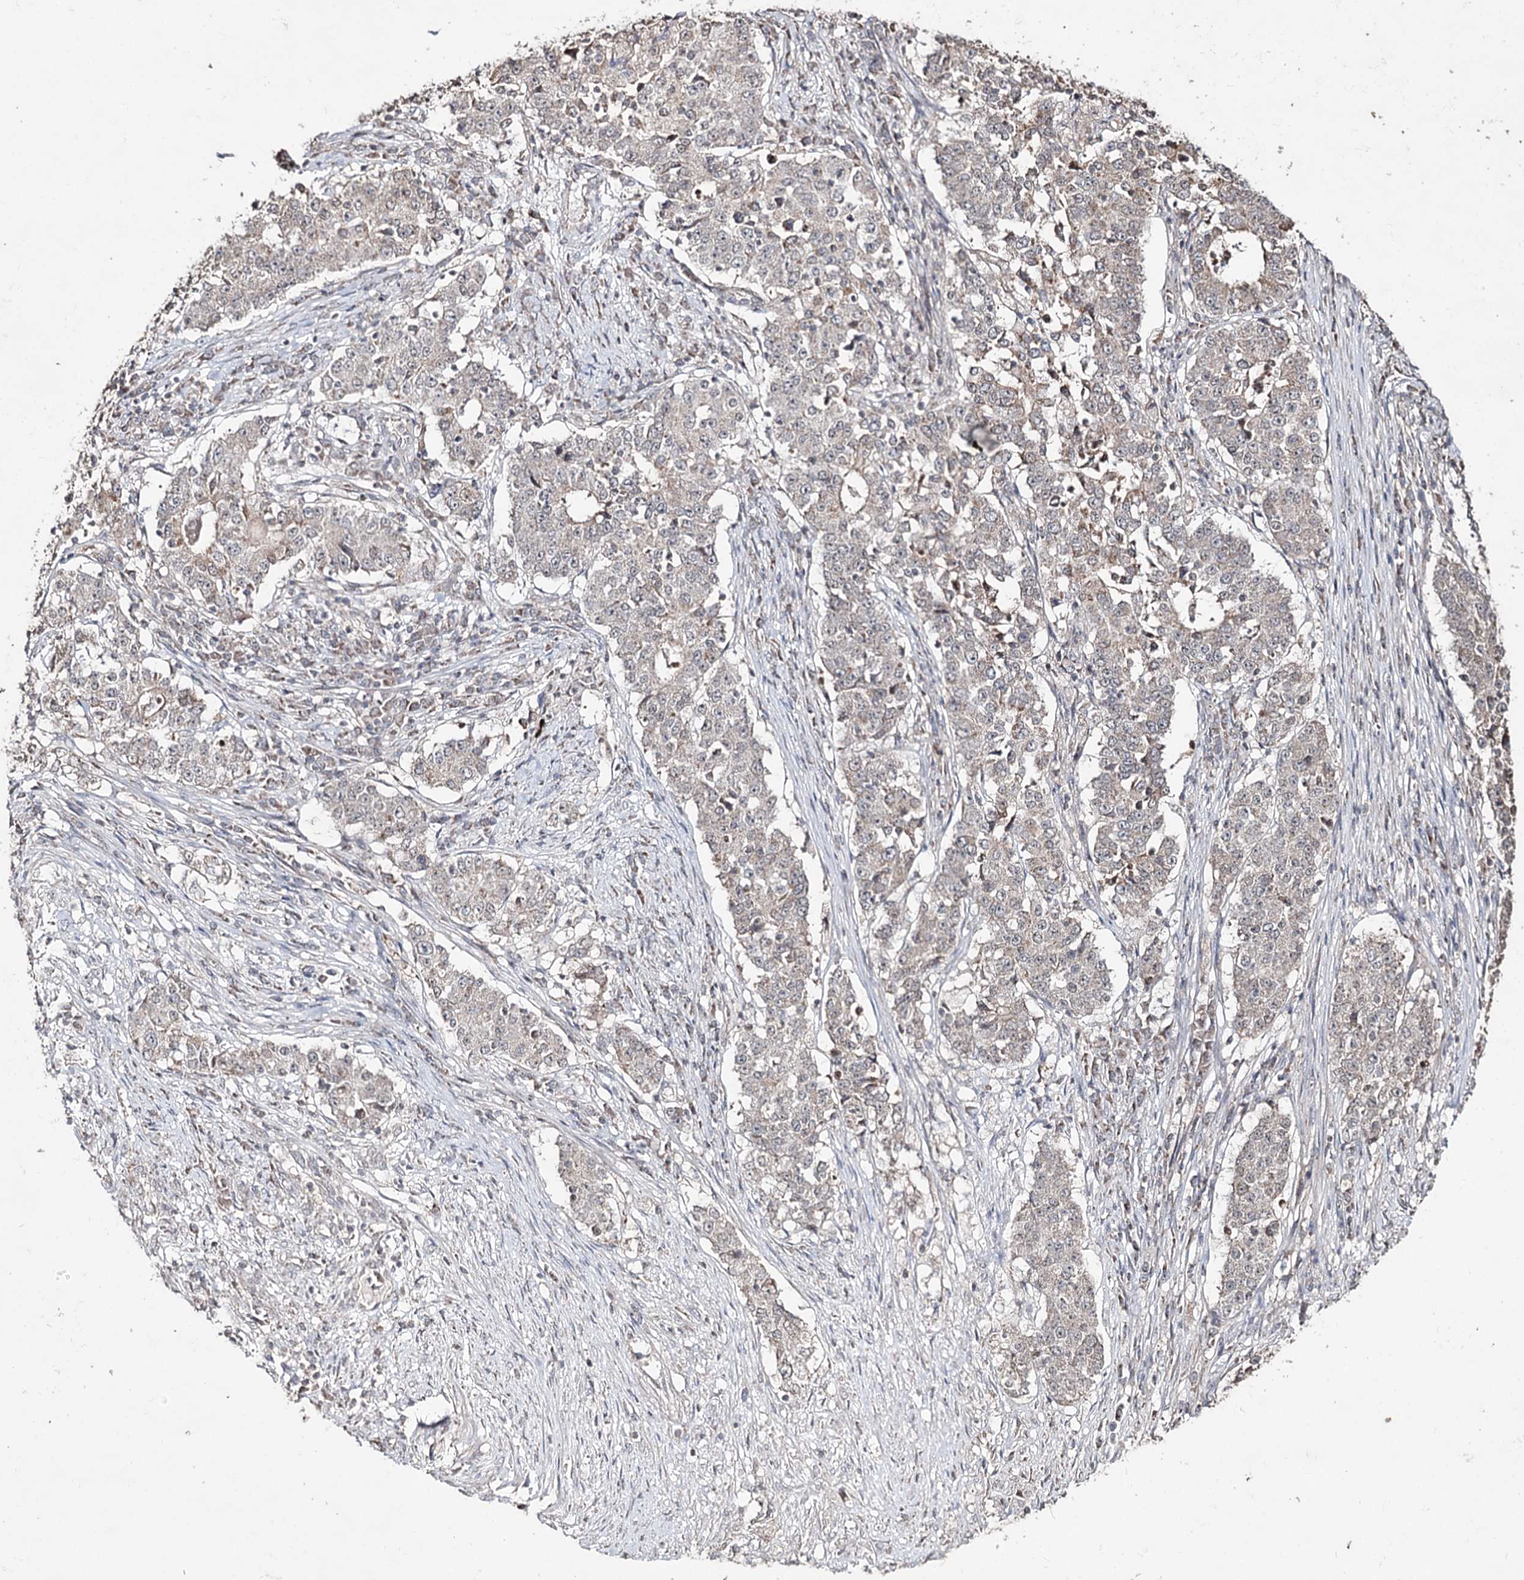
{"staining": {"intensity": "weak", "quantity": "<25%", "location": "cytoplasmic/membranous"}, "tissue": "stomach cancer", "cell_type": "Tumor cells", "image_type": "cancer", "snomed": [{"axis": "morphology", "description": "Adenocarcinoma, NOS"}, {"axis": "topography", "description": "Stomach"}], "caption": "Tumor cells are negative for protein expression in human stomach cancer (adenocarcinoma).", "gene": "ACTR6", "patient": {"sex": "male", "age": 59}}